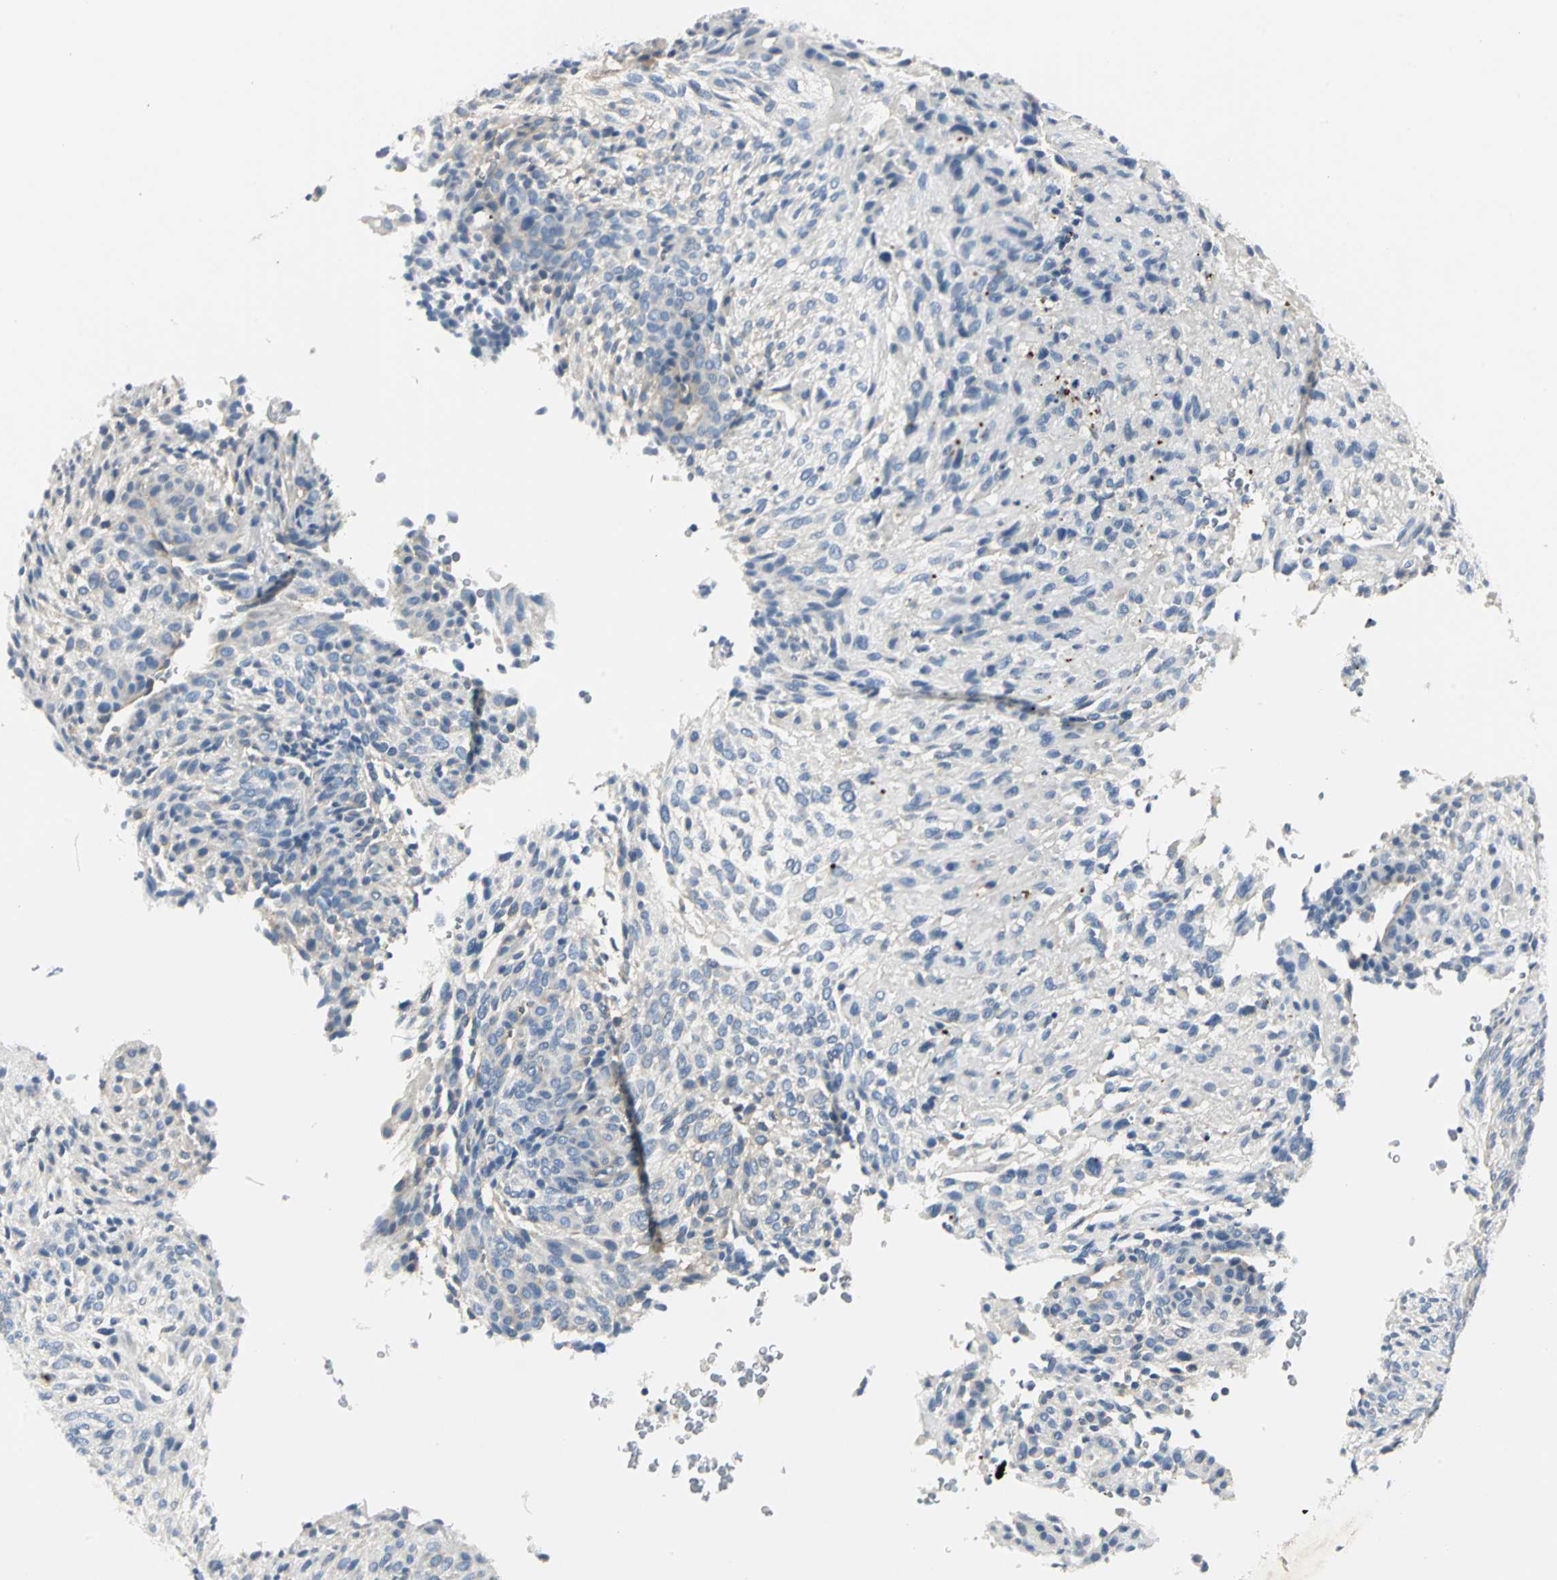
{"staining": {"intensity": "negative", "quantity": "none", "location": "none"}, "tissue": "glioma", "cell_type": "Tumor cells", "image_type": "cancer", "snomed": [{"axis": "morphology", "description": "Glioma, malignant, High grade"}, {"axis": "topography", "description": "Cerebral cortex"}], "caption": "High-grade glioma (malignant) was stained to show a protein in brown. There is no significant expression in tumor cells.", "gene": "RIPOR1", "patient": {"sex": "female", "age": 55}}